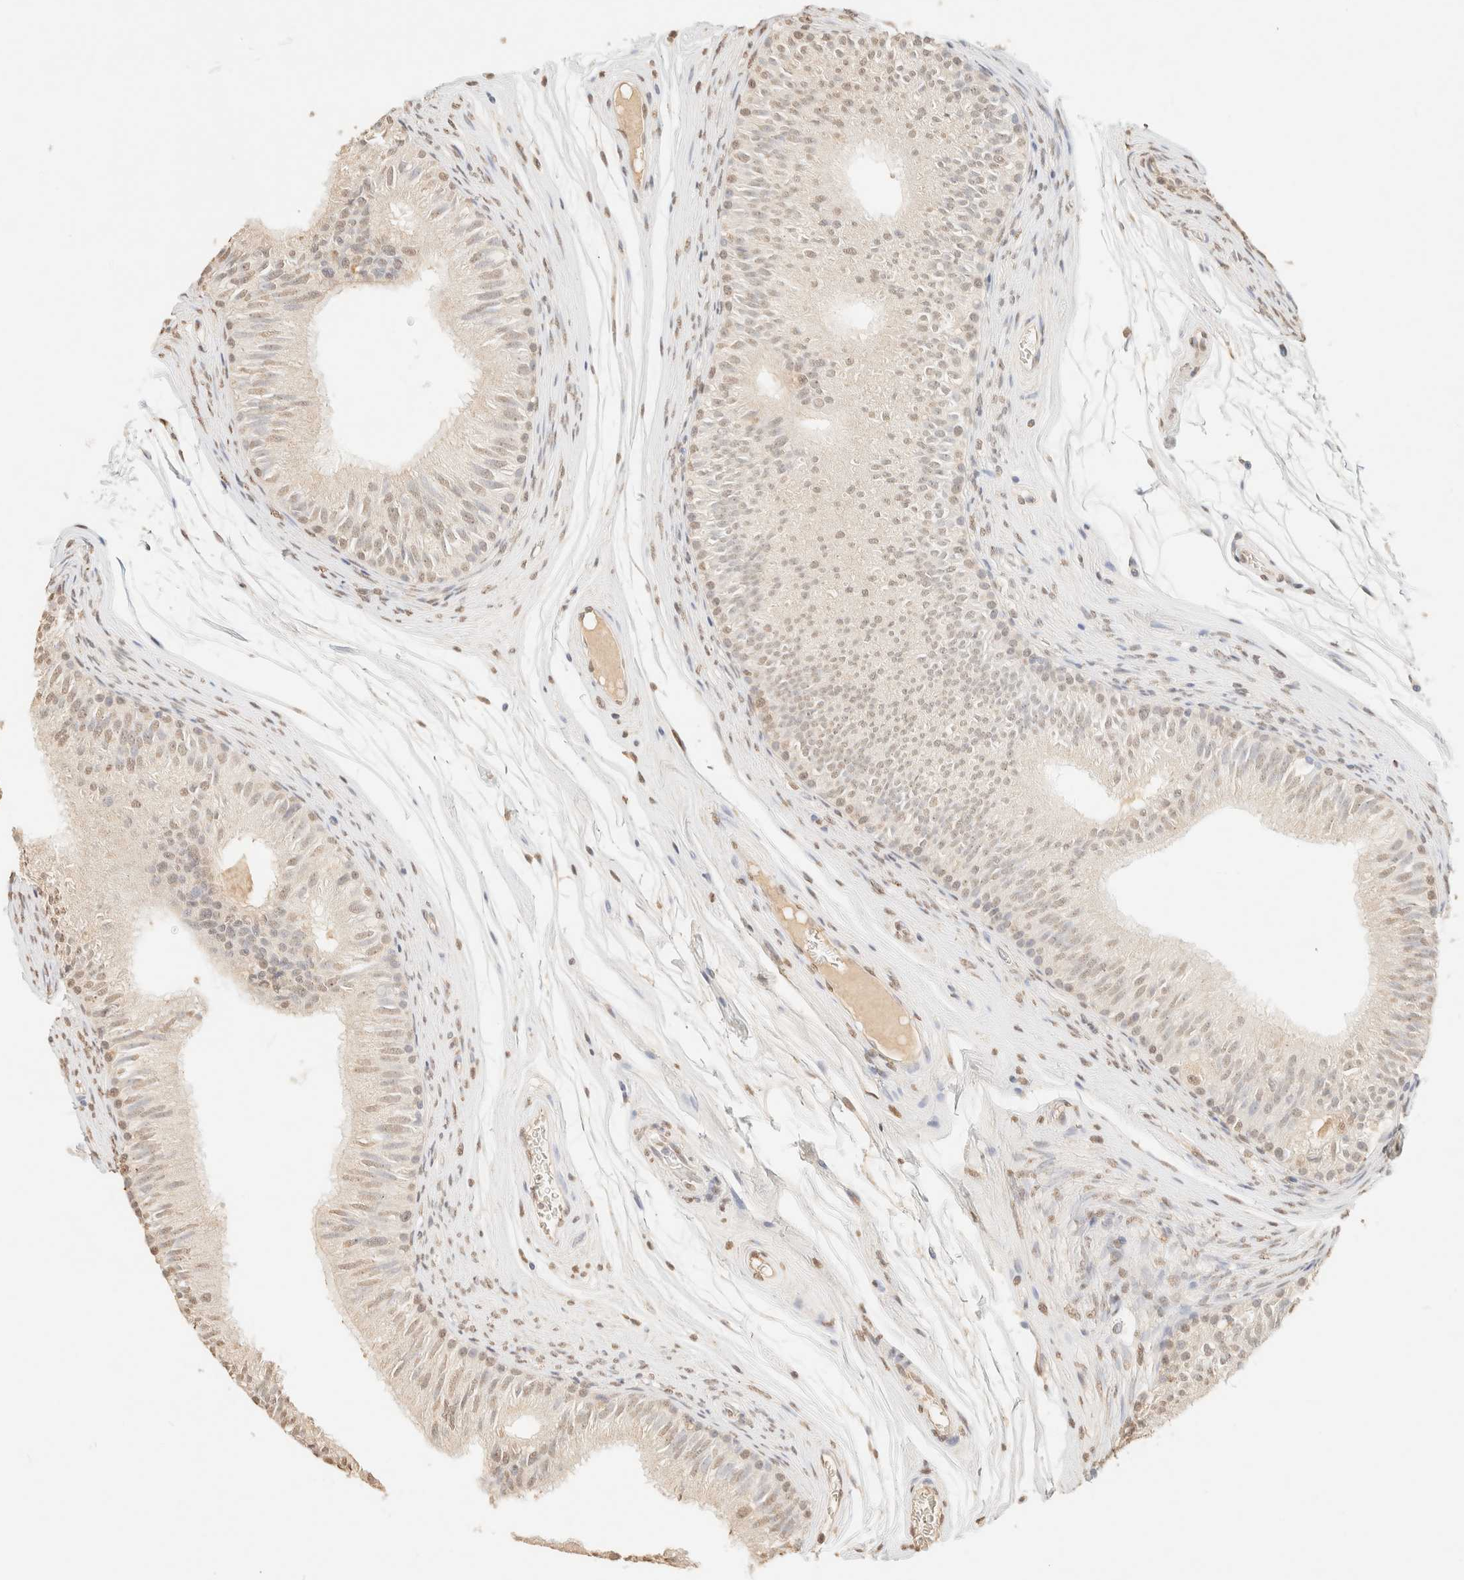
{"staining": {"intensity": "weak", "quantity": ">75%", "location": "nuclear"}, "tissue": "epididymis", "cell_type": "Glandular cells", "image_type": "normal", "snomed": [{"axis": "morphology", "description": "Normal tissue, NOS"}, {"axis": "topography", "description": "Epididymis"}], "caption": "Immunohistochemical staining of normal epididymis displays >75% levels of weak nuclear protein staining in approximately >75% of glandular cells. (Stains: DAB in brown, nuclei in blue, Microscopy: brightfield microscopy at high magnification).", "gene": "S100A13", "patient": {"sex": "male", "age": 36}}